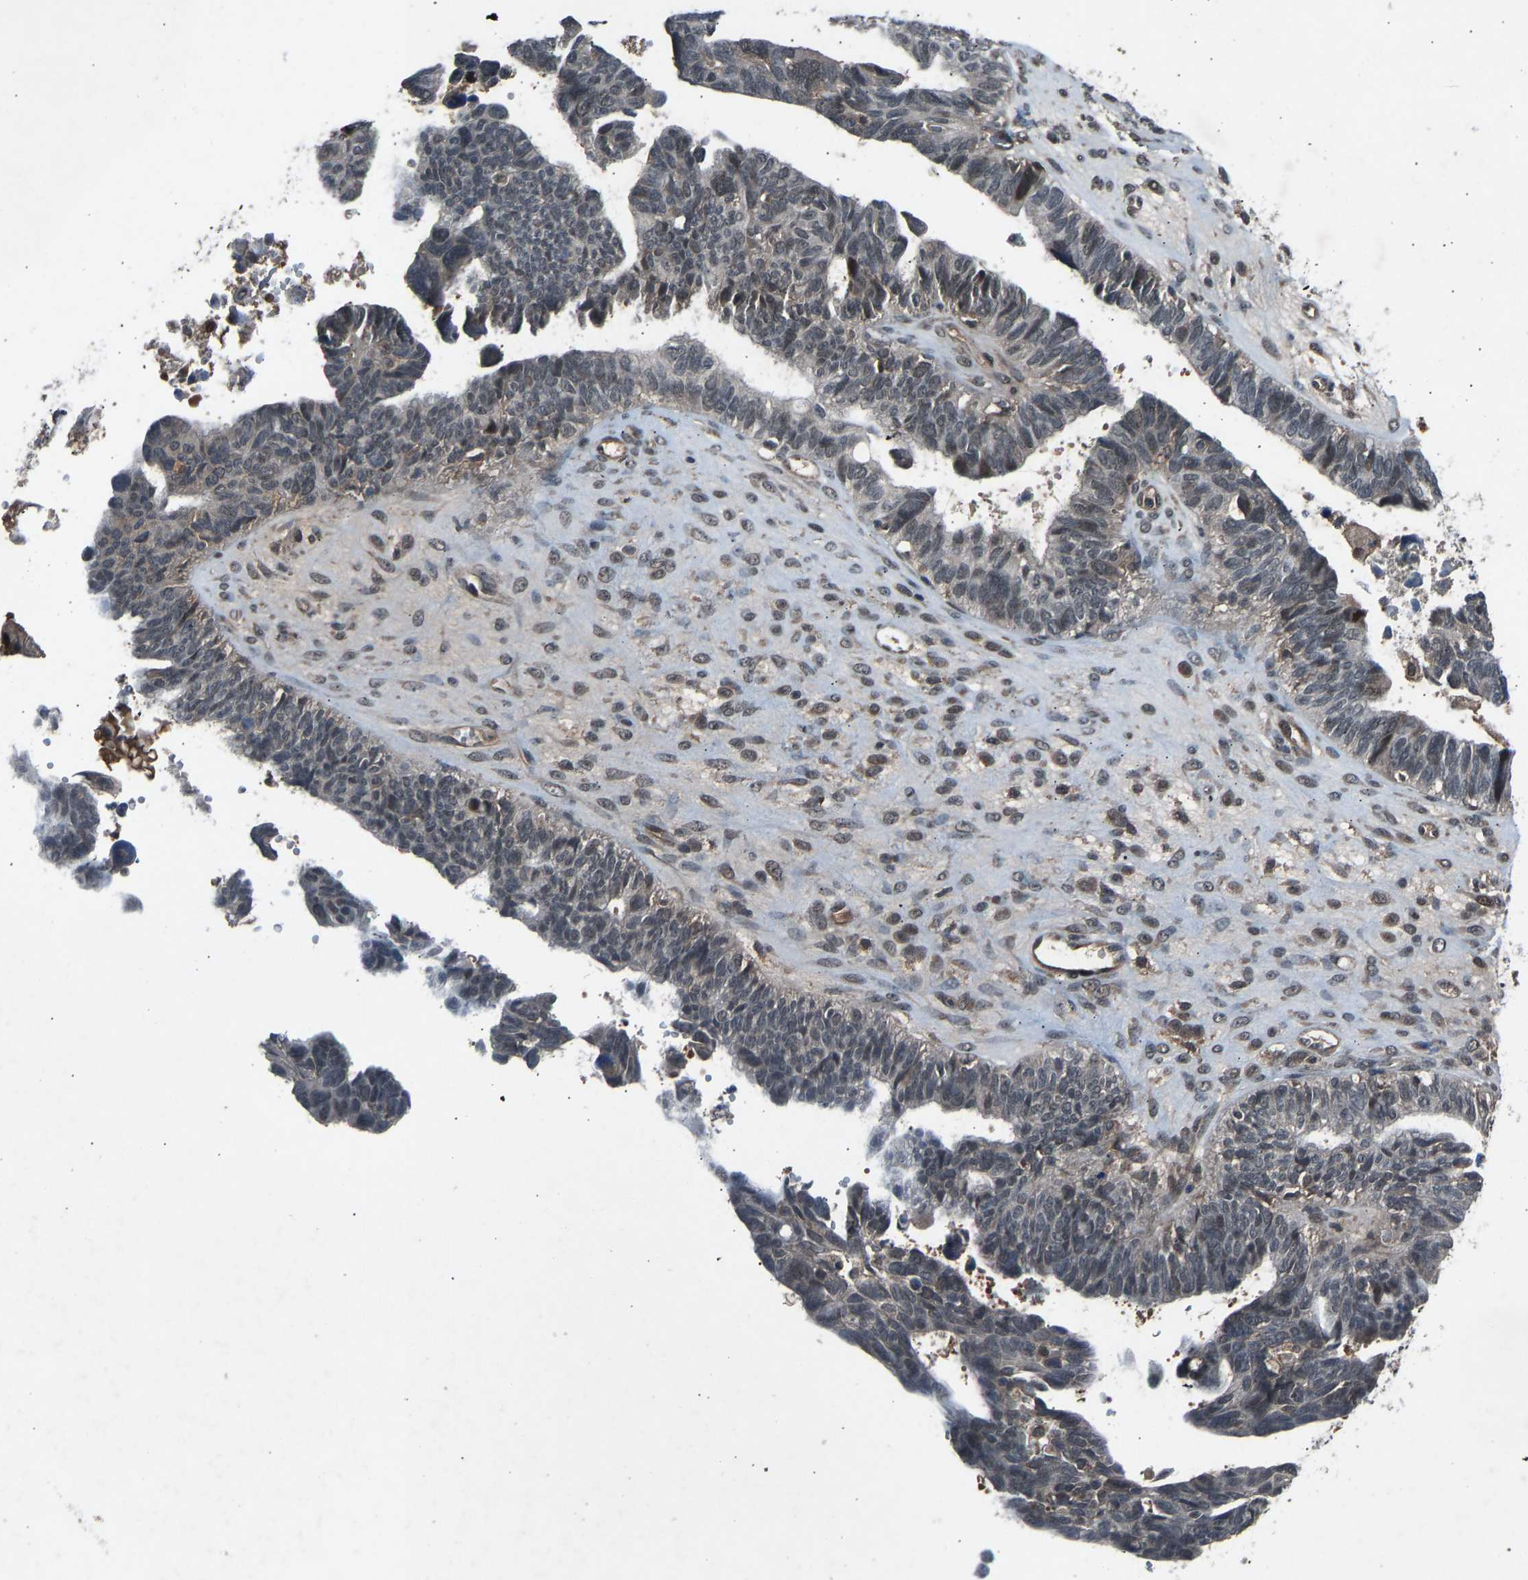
{"staining": {"intensity": "negative", "quantity": "none", "location": "none"}, "tissue": "ovarian cancer", "cell_type": "Tumor cells", "image_type": "cancer", "snomed": [{"axis": "morphology", "description": "Cystadenocarcinoma, serous, NOS"}, {"axis": "topography", "description": "Ovary"}], "caption": "This is an IHC photomicrograph of ovarian cancer. There is no staining in tumor cells.", "gene": "SLC43A1", "patient": {"sex": "female", "age": 79}}